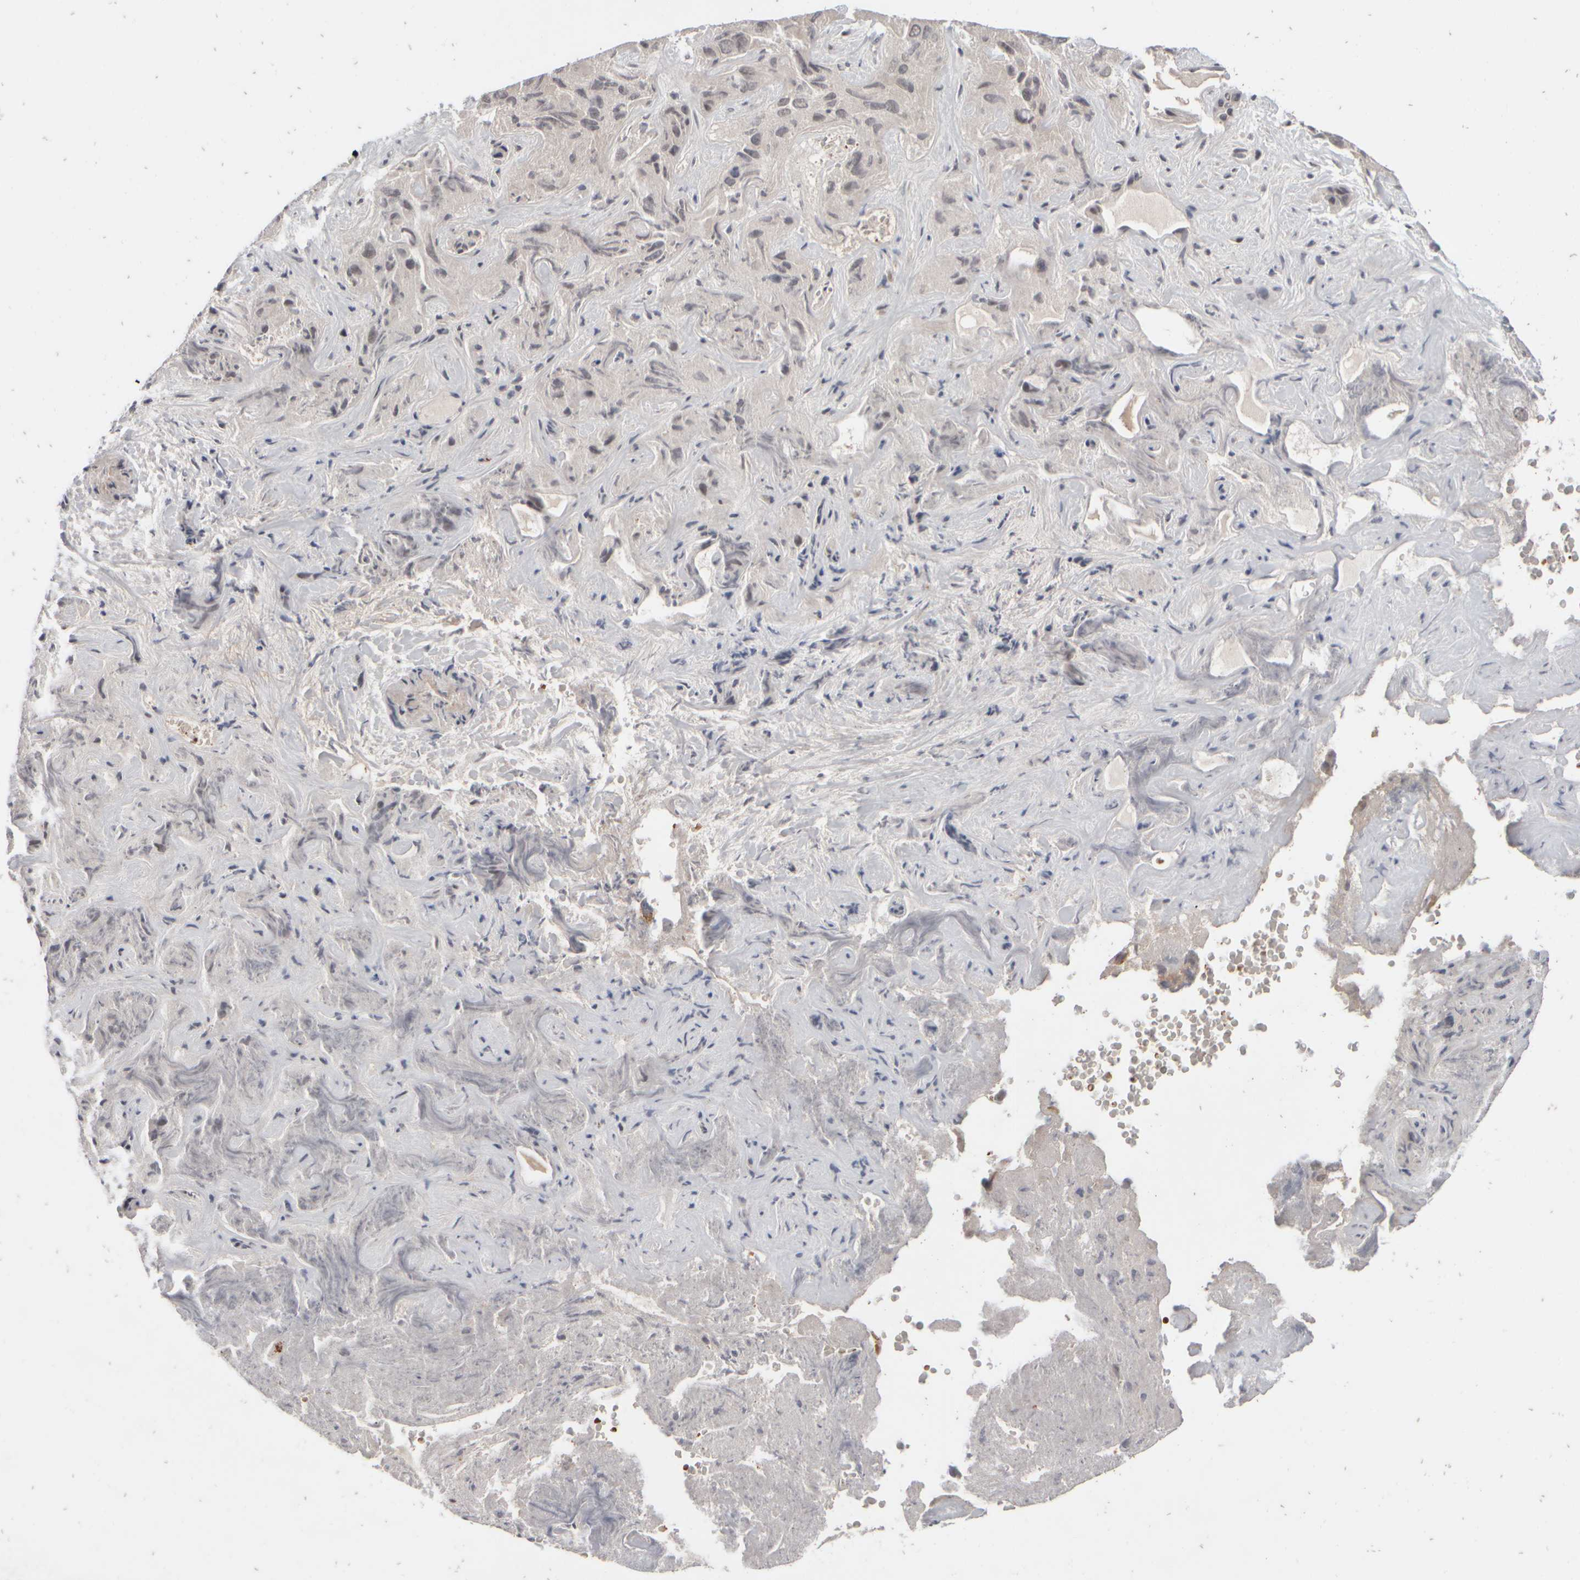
{"staining": {"intensity": "negative", "quantity": "none", "location": "none"}, "tissue": "liver cancer", "cell_type": "Tumor cells", "image_type": "cancer", "snomed": [{"axis": "morphology", "description": "Cholangiocarcinoma"}, {"axis": "topography", "description": "Liver"}], "caption": "Immunohistochemistry photomicrograph of neoplastic tissue: human liver cholangiocarcinoma stained with DAB shows no significant protein expression in tumor cells.", "gene": "ABHD11", "patient": {"sex": "female", "age": 52}}